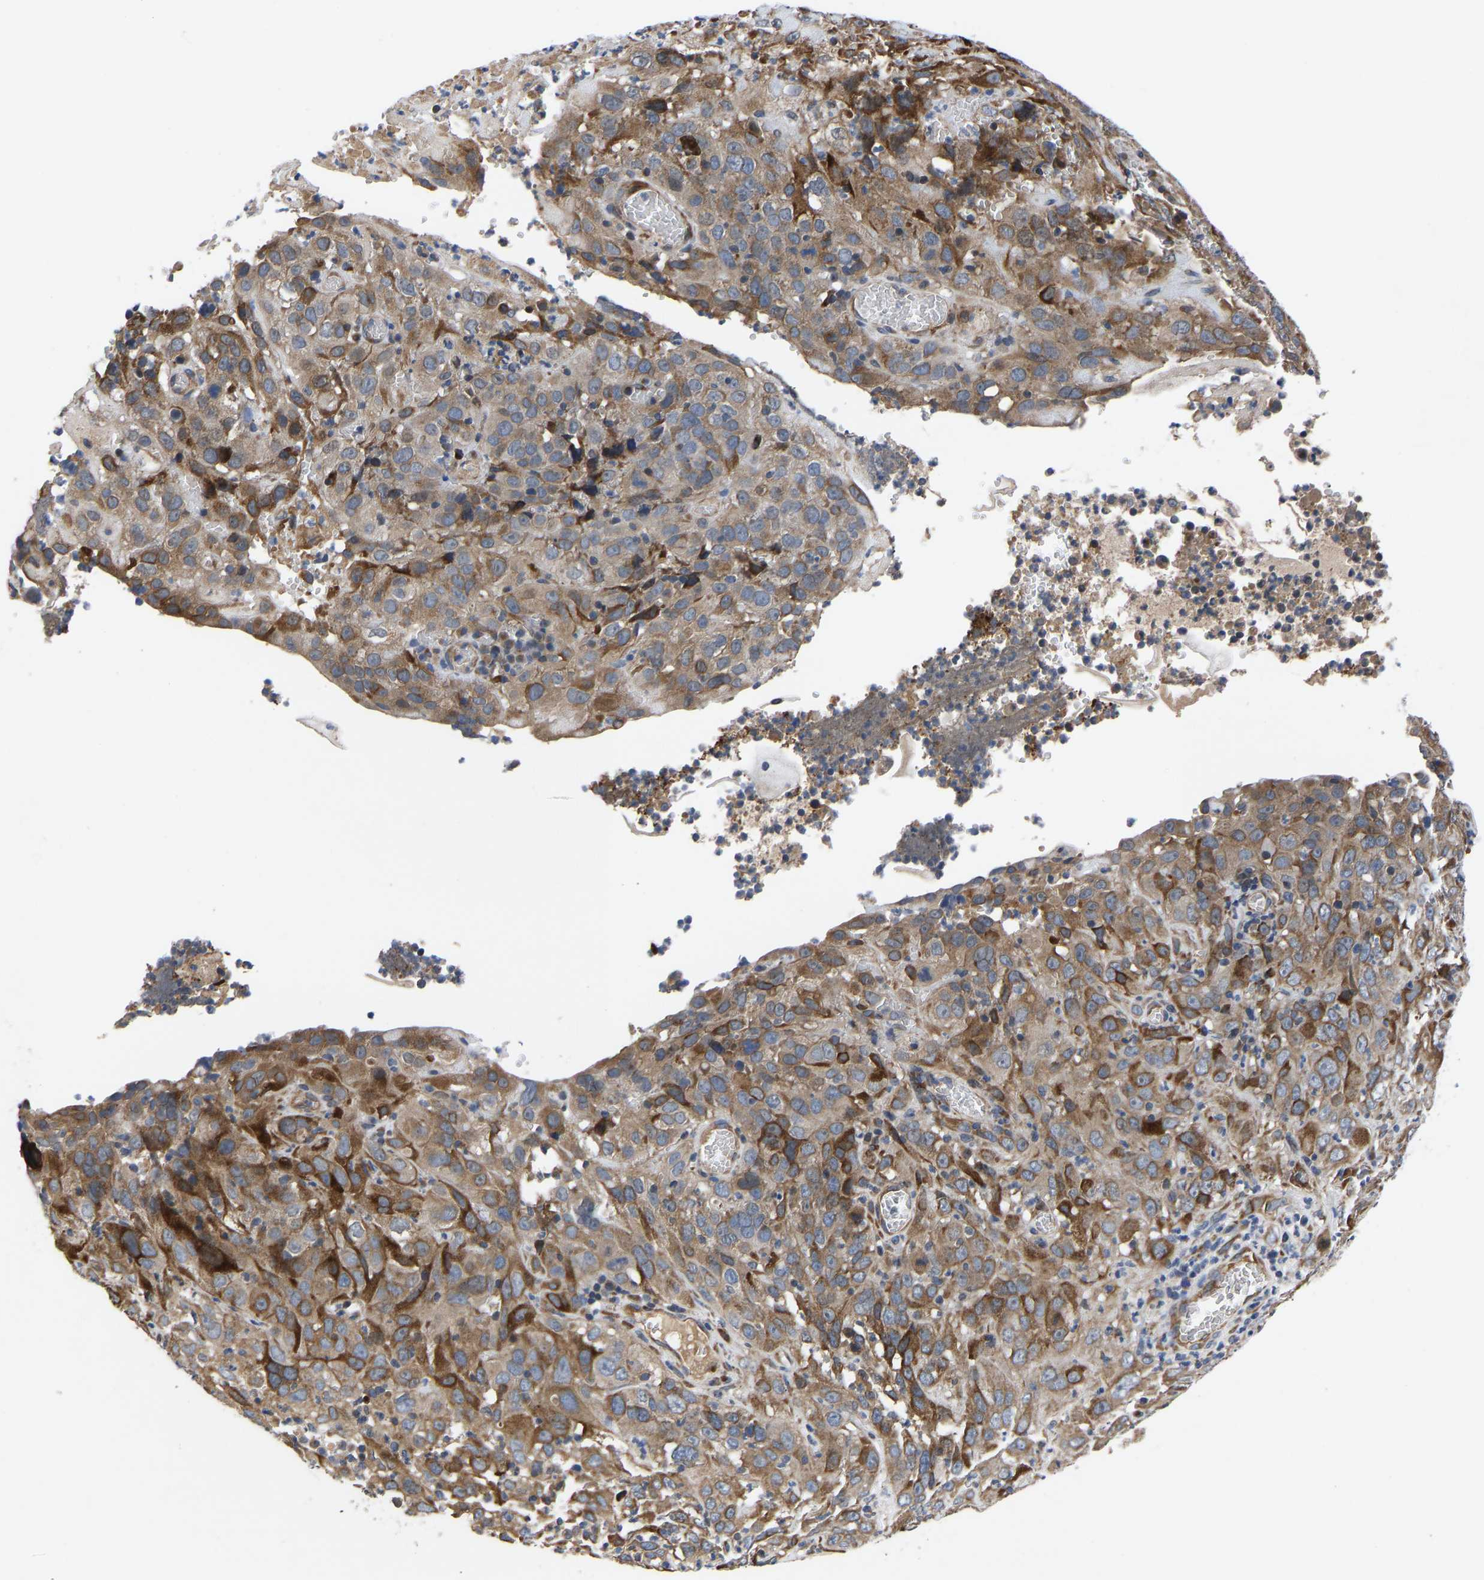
{"staining": {"intensity": "moderate", "quantity": ">75%", "location": "cytoplasmic/membranous"}, "tissue": "cervical cancer", "cell_type": "Tumor cells", "image_type": "cancer", "snomed": [{"axis": "morphology", "description": "Squamous cell carcinoma, NOS"}, {"axis": "topography", "description": "Cervix"}], "caption": "This micrograph exhibits immunohistochemistry (IHC) staining of human cervical squamous cell carcinoma, with medium moderate cytoplasmic/membranous expression in approximately >75% of tumor cells.", "gene": "FRRS1", "patient": {"sex": "female", "age": 32}}